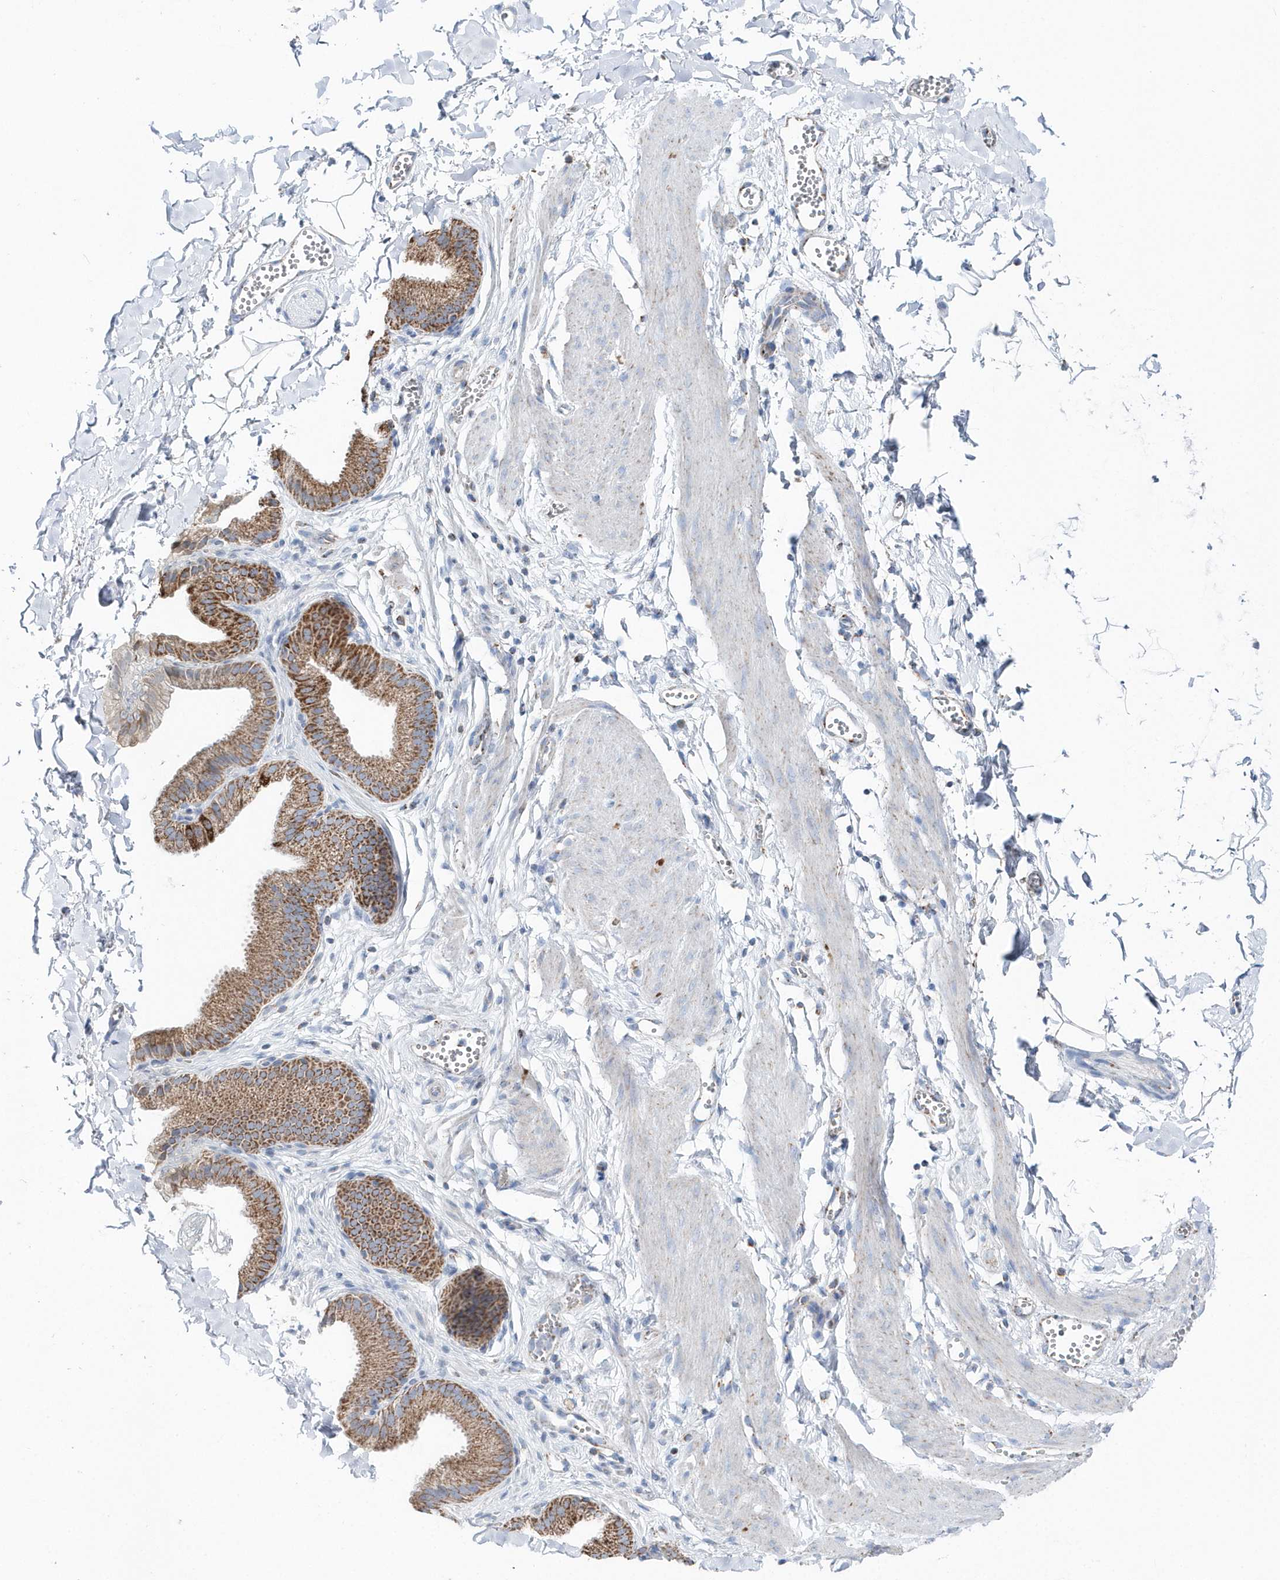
{"staining": {"intensity": "negative", "quantity": "none", "location": "none"}, "tissue": "adipose tissue", "cell_type": "Adipocytes", "image_type": "normal", "snomed": [{"axis": "morphology", "description": "Normal tissue, NOS"}, {"axis": "topography", "description": "Gallbladder"}, {"axis": "topography", "description": "Peripheral nerve tissue"}], "caption": "Immunohistochemistry (IHC) of unremarkable human adipose tissue exhibits no staining in adipocytes. (Immunohistochemistry, brightfield microscopy, high magnification).", "gene": "TMCO6", "patient": {"sex": "male", "age": 38}}